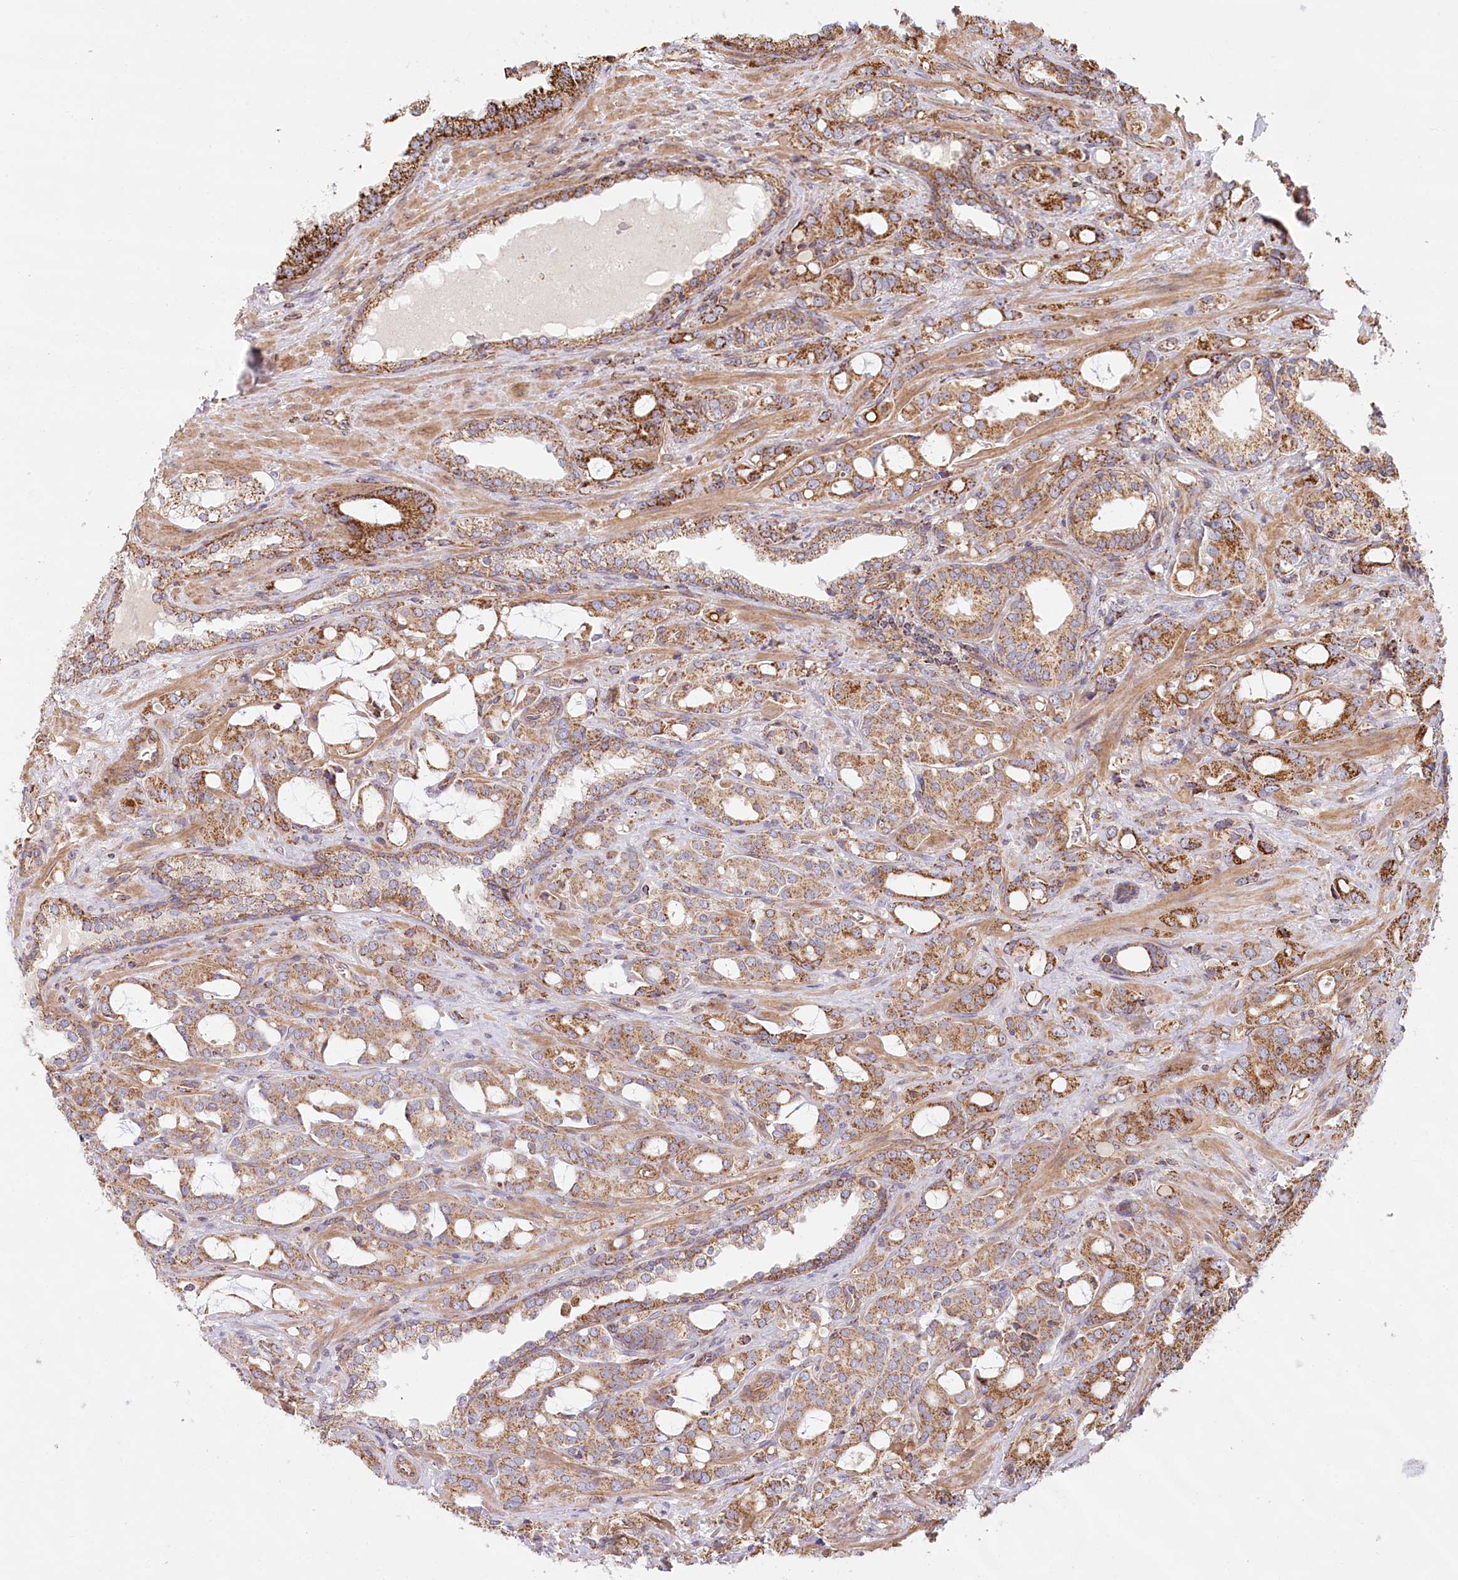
{"staining": {"intensity": "moderate", "quantity": ">75%", "location": "cytoplasmic/membranous"}, "tissue": "prostate cancer", "cell_type": "Tumor cells", "image_type": "cancer", "snomed": [{"axis": "morphology", "description": "Adenocarcinoma, High grade"}, {"axis": "topography", "description": "Prostate"}], "caption": "A brown stain labels moderate cytoplasmic/membranous positivity of a protein in human adenocarcinoma (high-grade) (prostate) tumor cells.", "gene": "UMPS", "patient": {"sex": "male", "age": 72}}